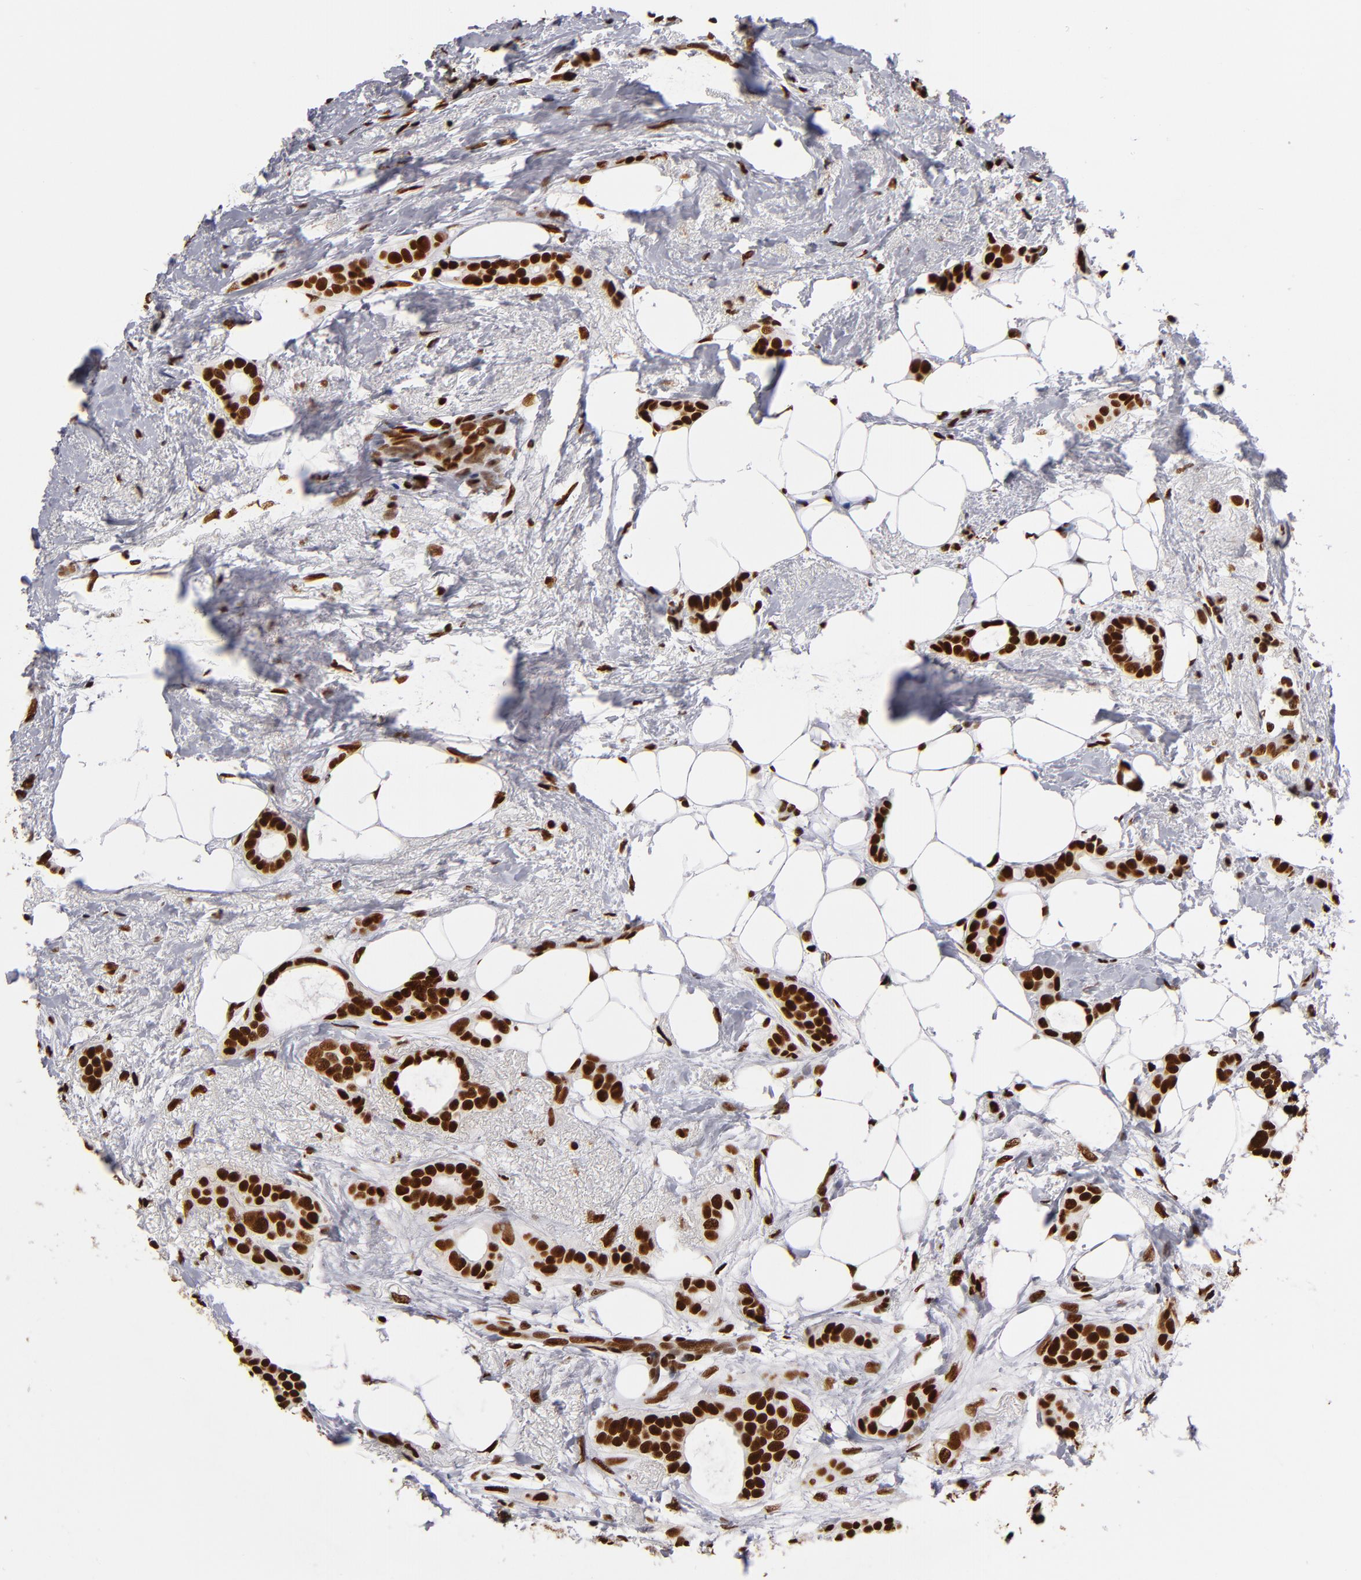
{"staining": {"intensity": "strong", "quantity": ">75%", "location": "nuclear"}, "tissue": "breast cancer", "cell_type": "Tumor cells", "image_type": "cancer", "snomed": [{"axis": "morphology", "description": "Duct carcinoma"}, {"axis": "topography", "description": "Breast"}], "caption": "A brown stain labels strong nuclear positivity of a protein in breast infiltrating ductal carcinoma tumor cells.", "gene": "MRE11", "patient": {"sex": "female", "age": 54}}